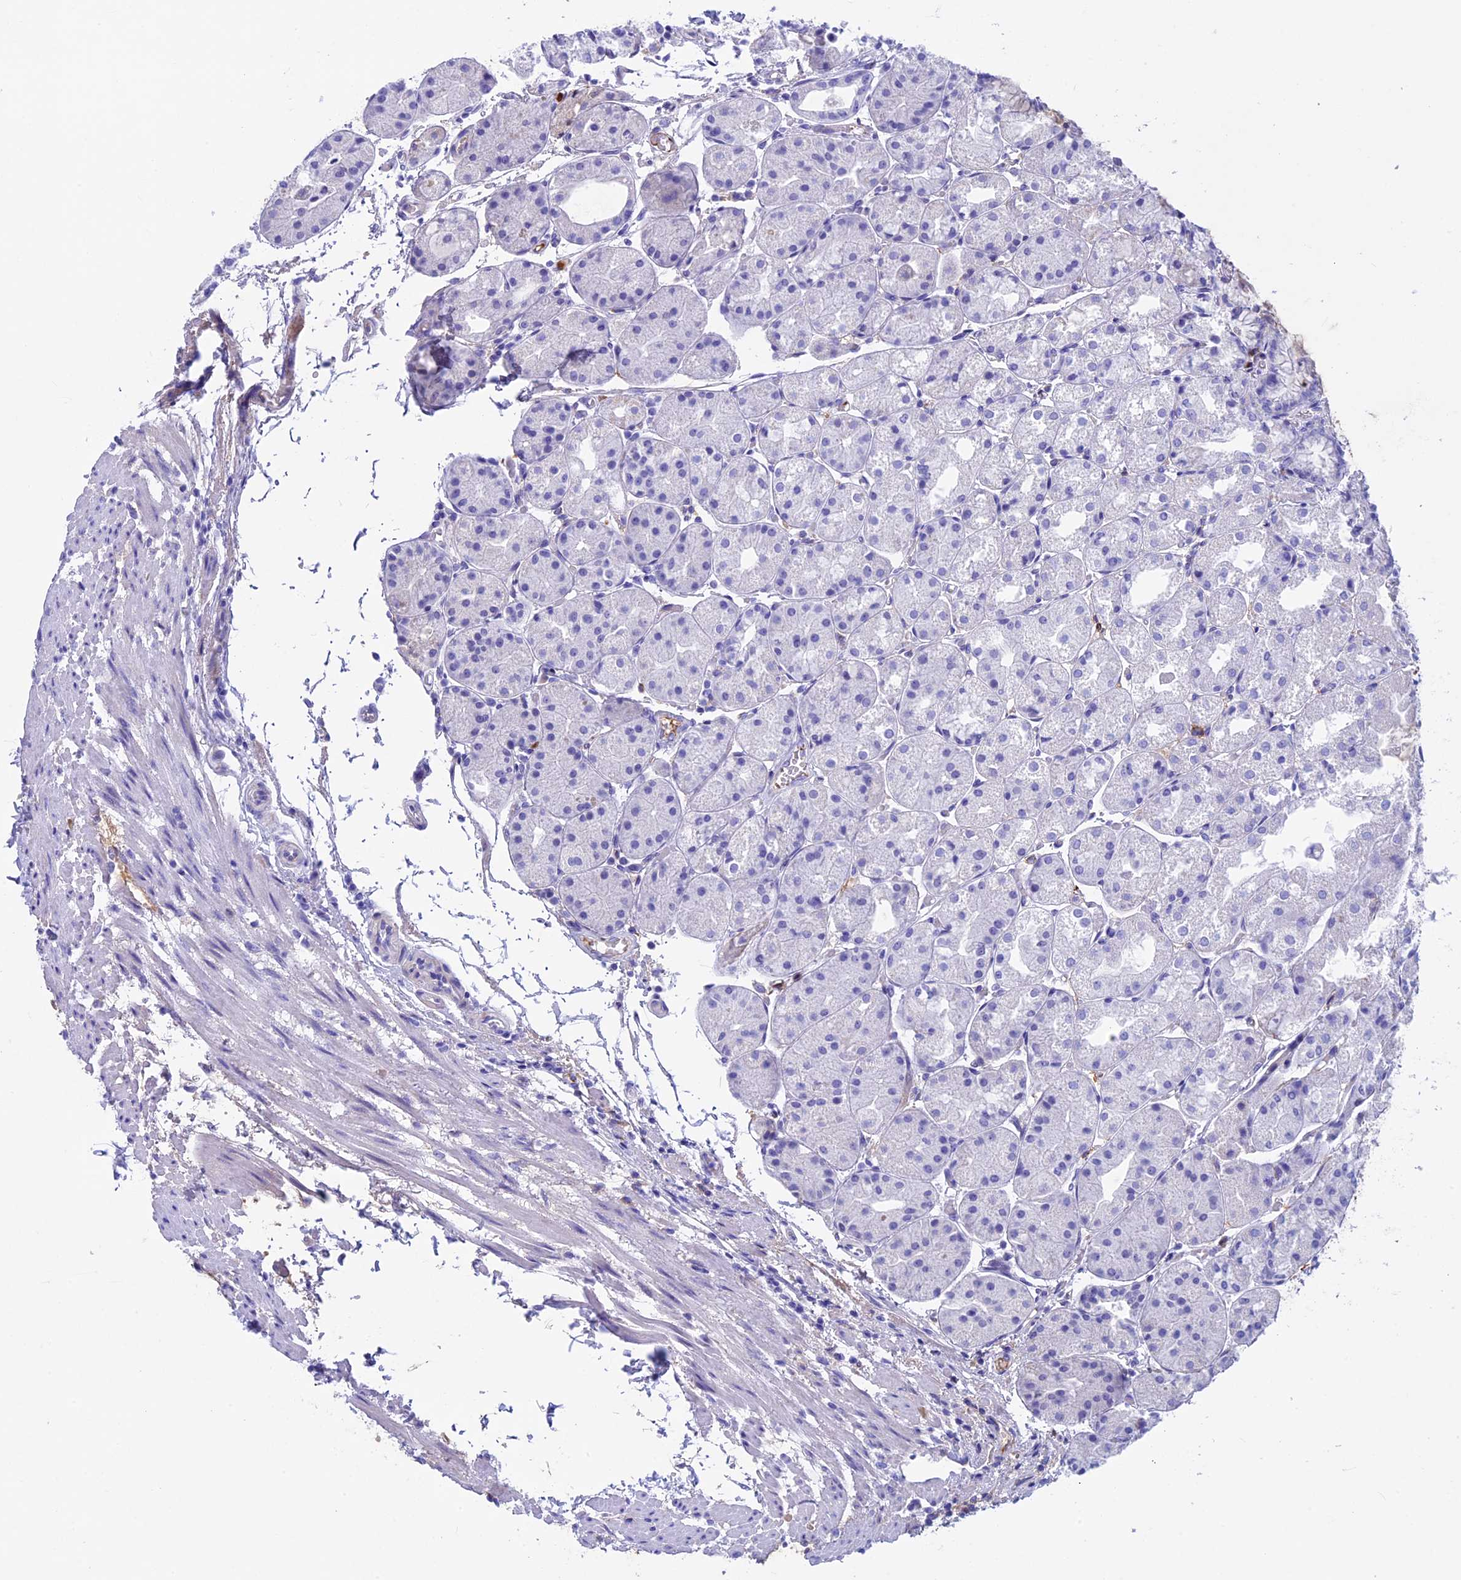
{"staining": {"intensity": "negative", "quantity": "none", "location": "none"}, "tissue": "stomach", "cell_type": "Glandular cells", "image_type": "normal", "snomed": [{"axis": "morphology", "description": "Normal tissue, NOS"}, {"axis": "topography", "description": "Stomach, upper"}], "caption": "Immunohistochemistry (IHC) image of unremarkable stomach stained for a protein (brown), which shows no expression in glandular cells. (Stains: DAB (3,3'-diaminobenzidine) immunohistochemistry with hematoxylin counter stain, Microscopy: brightfield microscopy at high magnification).", "gene": "IGSF6", "patient": {"sex": "male", "age": 72}}